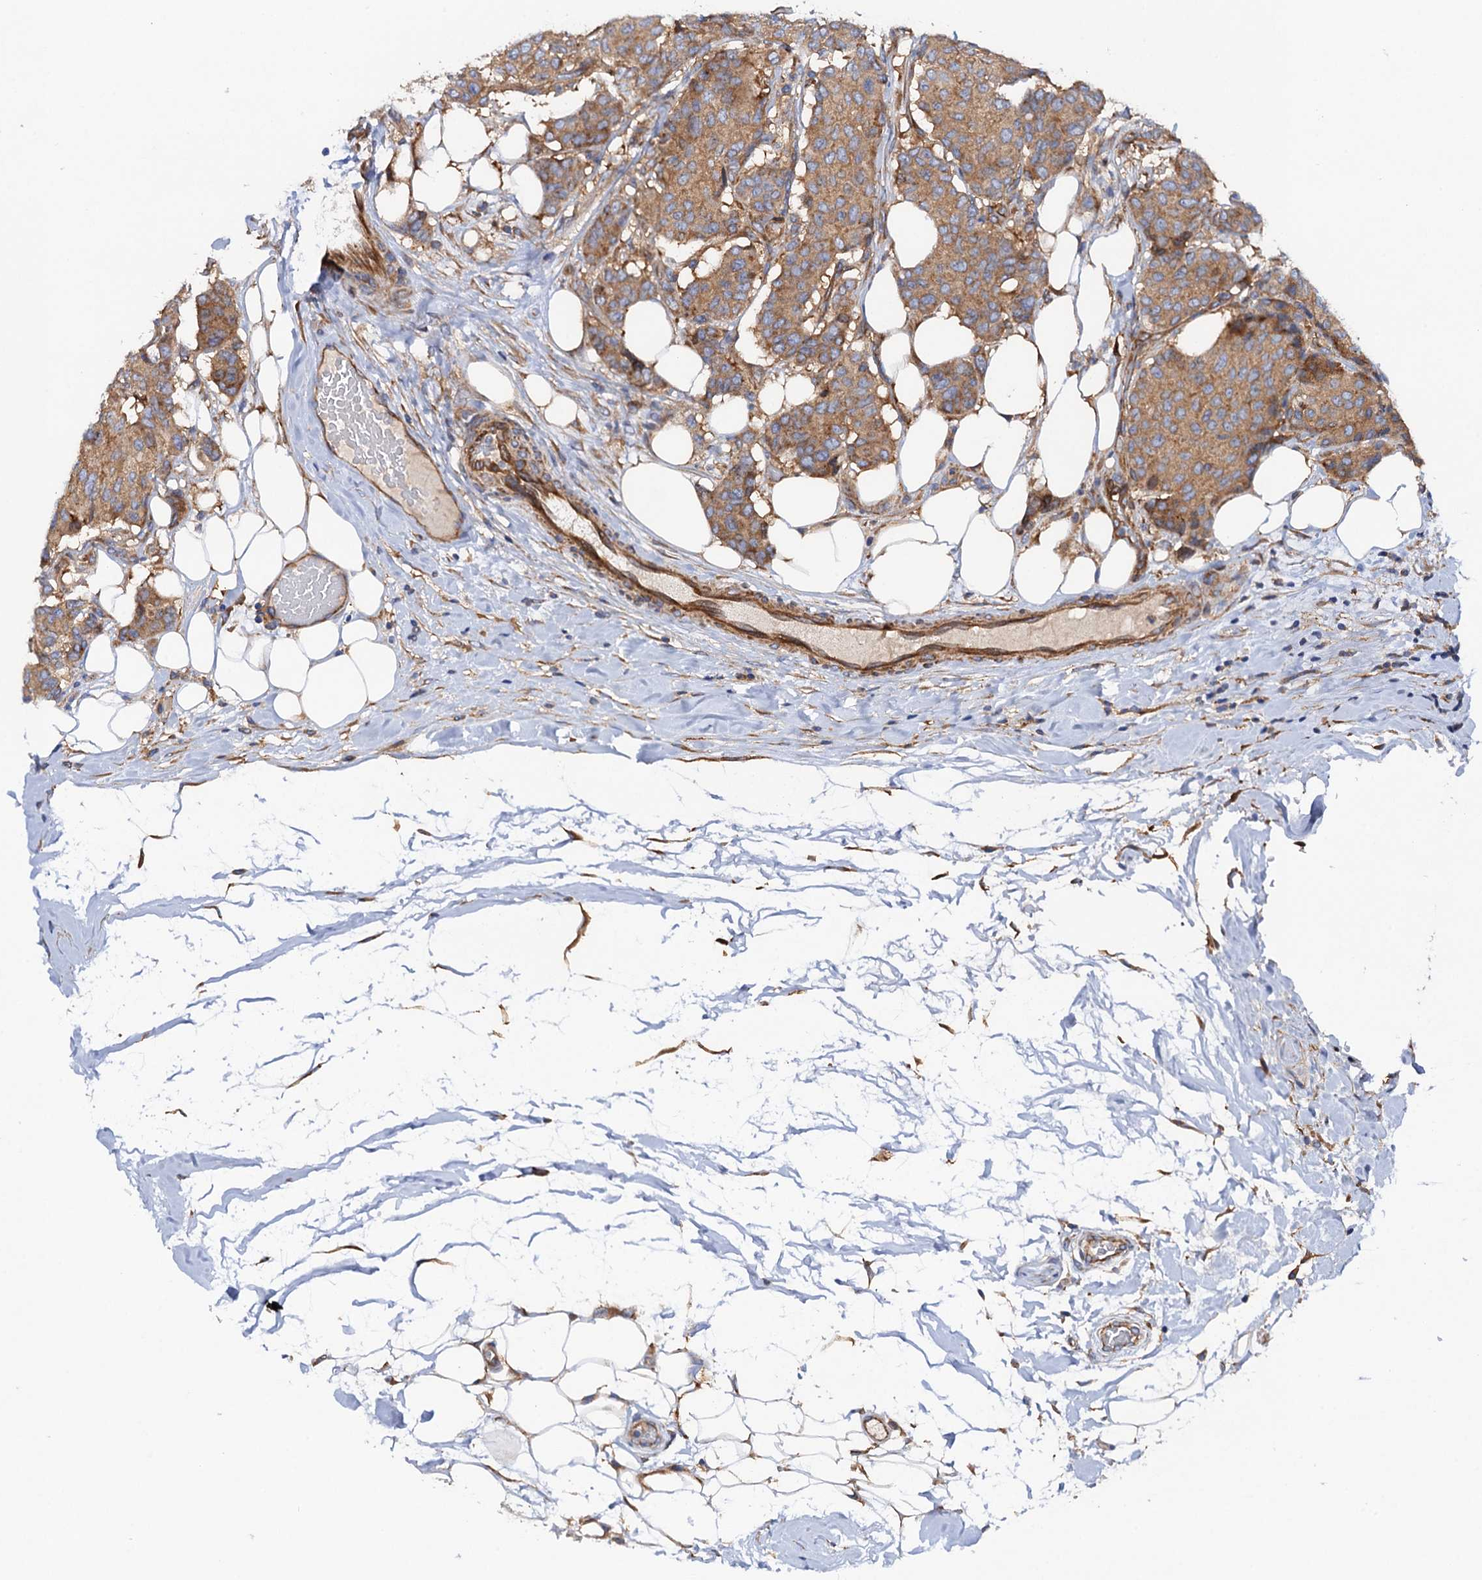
{"staining": {"intensity": "moderate", "quantity": ">75%", "location": "cytoplasmic/membranous"}, "tissue": "breast cancer", "cell_type": "Tumor cells", "image_type": "cancer", "snomed": [{"axis": "morphology", "description": "Duct carcinoma"}, {"axis": "topography", "description": "Breast"}], "caption": "Brown immunohistochemical staining in human breast cancer reveals moderate cytoplasmic/membranous expression in about >75% of tumor cells.", "gene": "MRPL48", "patient": {"sex": "female", "age": 75}}